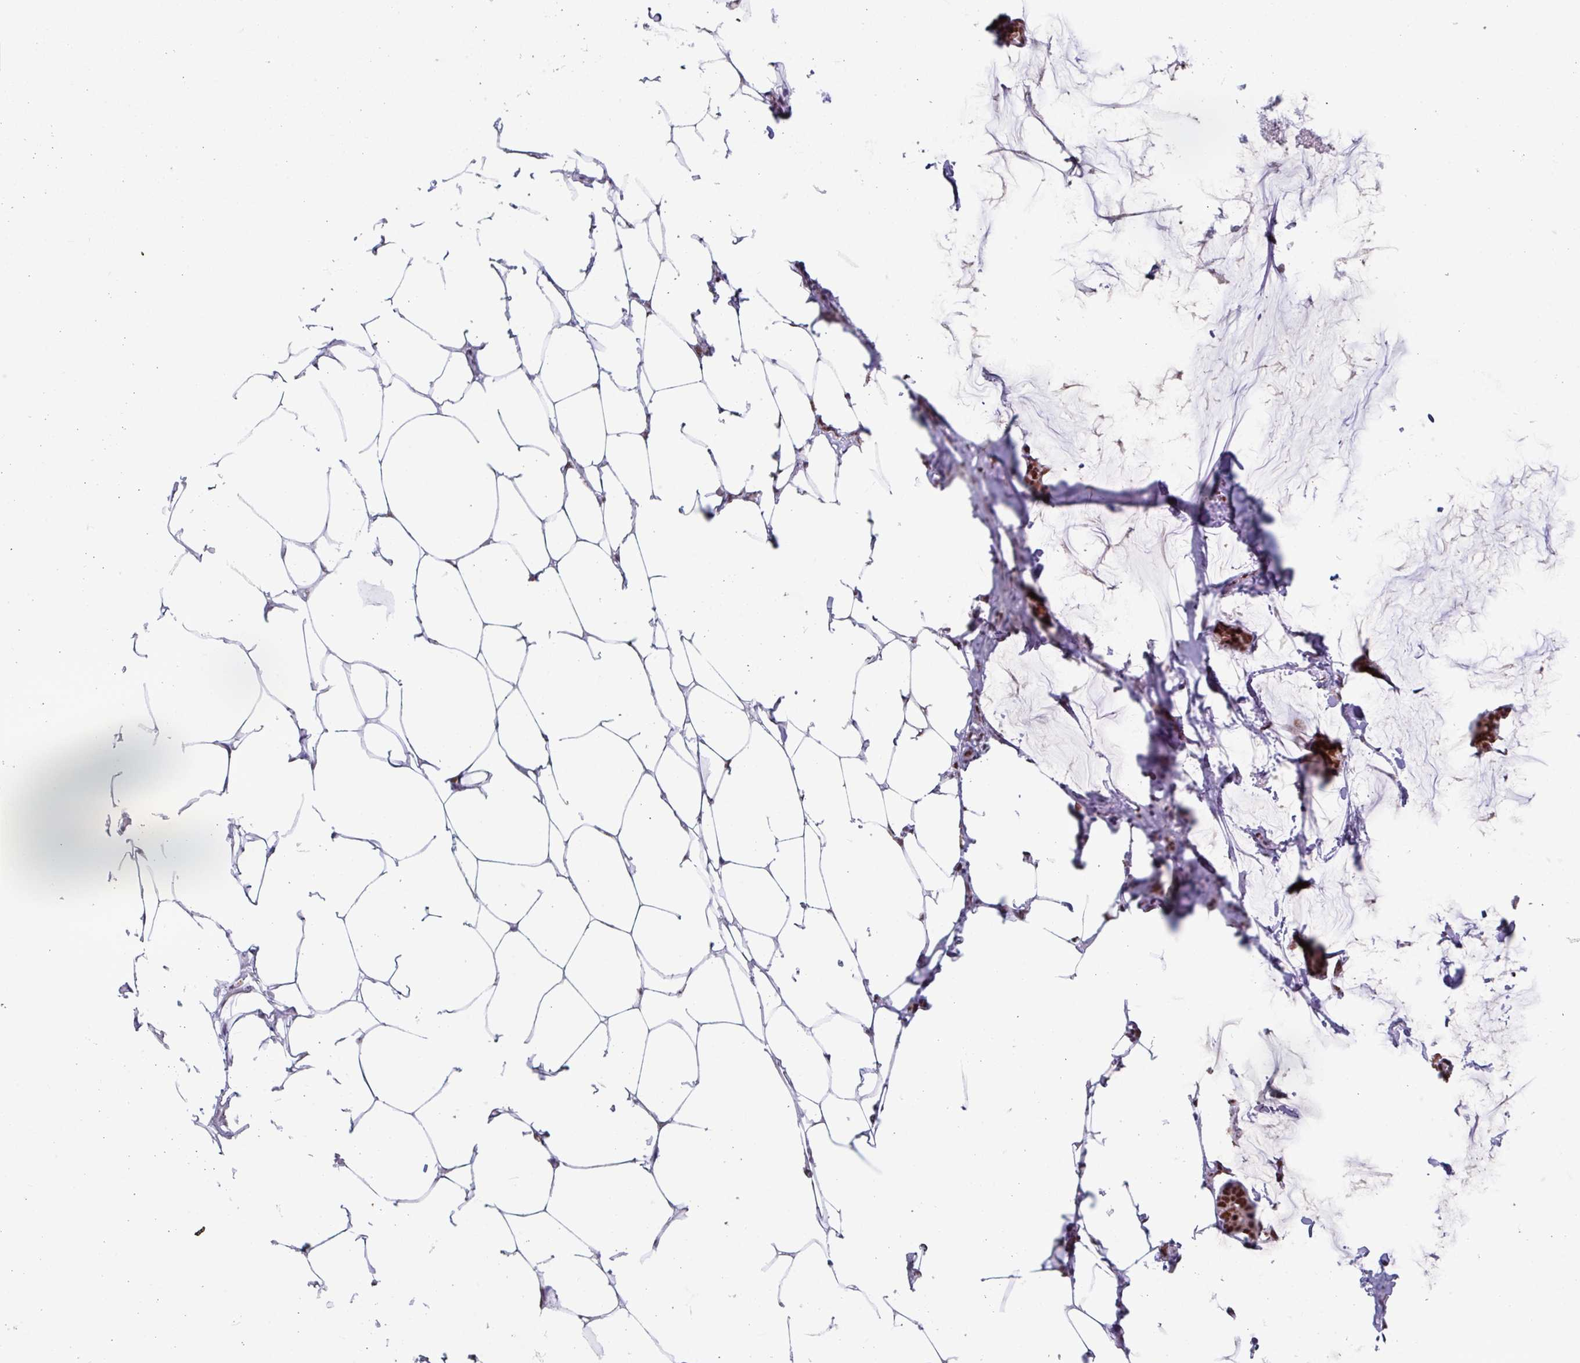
{"staining": {"intensity": "moderate", "quantity": ">75%", "location": "nuclear"}, "tissue": "breast cancer", "cell_type": "Tumor cells", "image_type": "cancer", "snomed": [{"axis": "morphology", "description": "Duct carcinoma"}, {"axis": "topography", "description": "Breast"}], "caption": "This photomicrograph displays immunohistochemistry (IHC) staining of breast cancer (infiltrating ductal carcinoma), with medium moderate nuclear staining in about >75% of tumor cells.", "gene": "PUF60", "patient": {"sex": "female", "age": 93}}